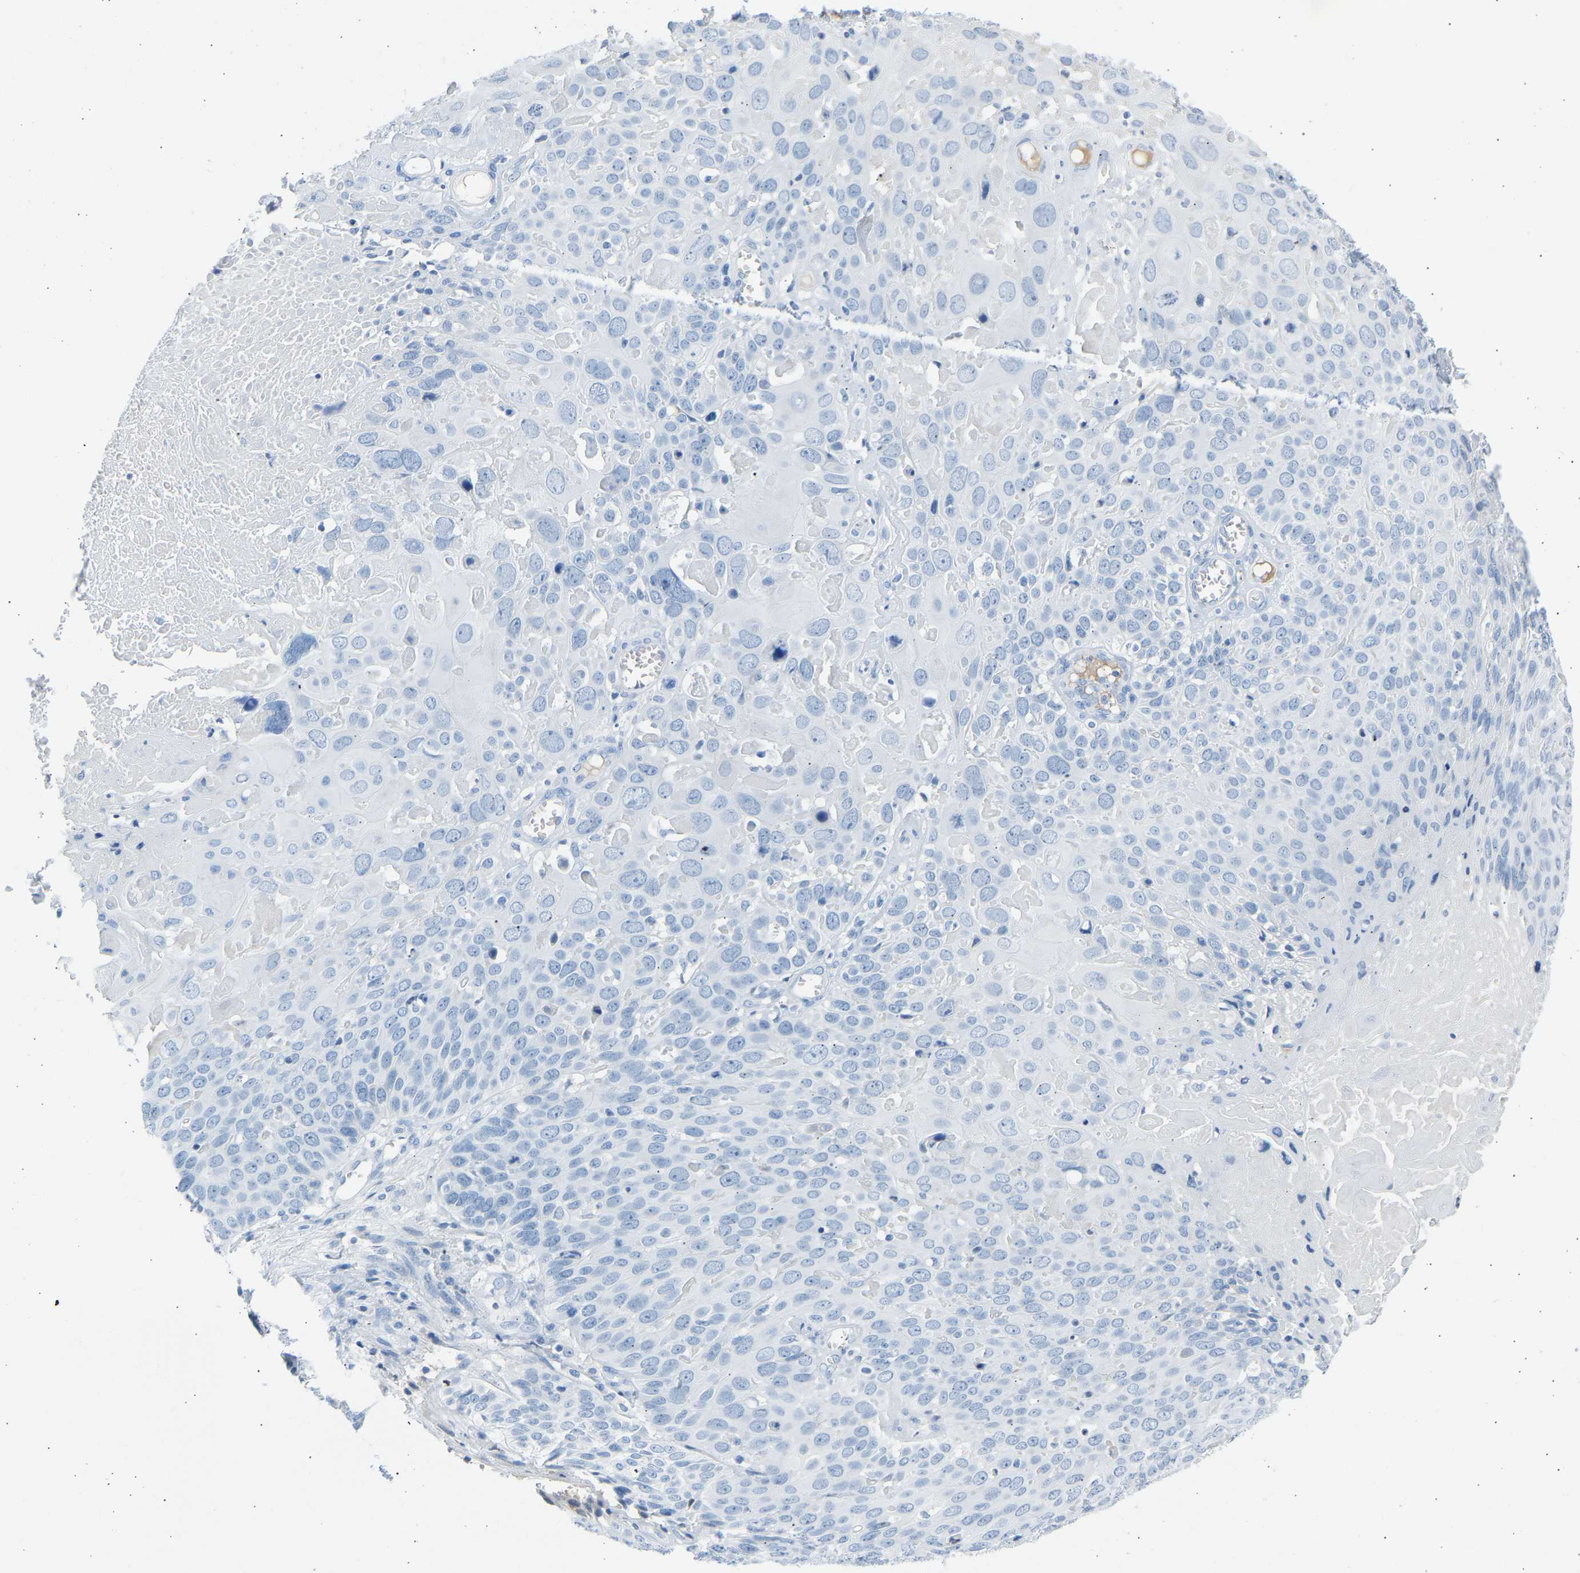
{"staining": {"intensity": "negative", "quantity": "none", "location": "none"}, "tissue": "cervical cancer", "cell_type": "Tumor cells", "image_type": "cancer", "snomed": [{"axis": "morphology", "description": "Squamous cell carcinoma, NOS"}, {"axis": "topography", "description": "Cervix"}], "caption": "This is an IHC micrograph of human squamous cell carcinoma (cervical). There is no positivity in tumor cells.", "gene": "GNAS", "patient": {"sex": "female", "age": 74}}